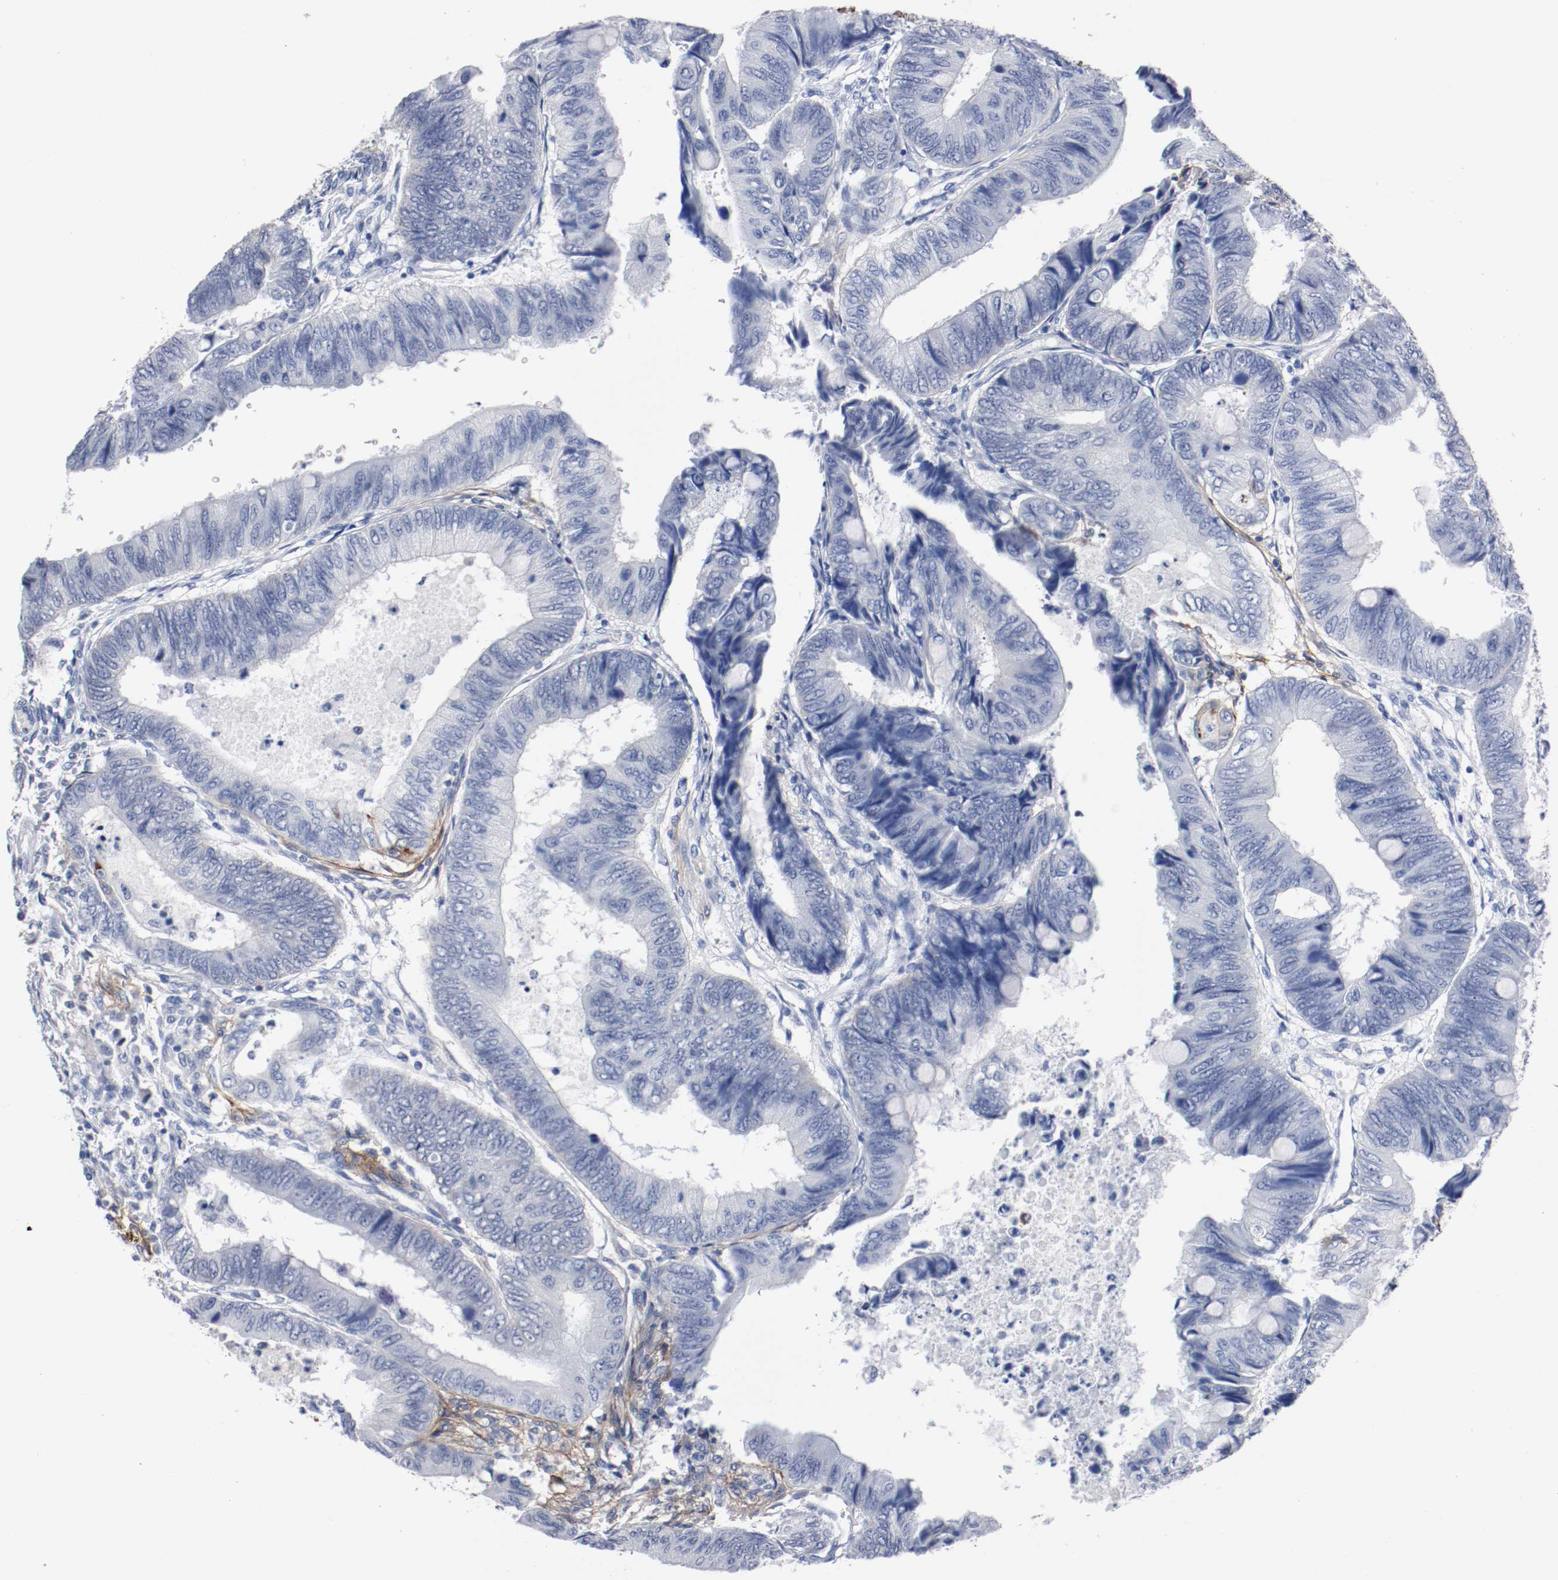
{"staining": {"intensity": "negative", "quantity": "none", "location": "none"}, "tissue": "colorectal cancer", "cell_type": "Tumor cells", "image_type": "cancer", "snomed": [{"axis": "morphology", "description": "Normal tissue, NOS"}, {"axis": "morphology", "description": "Adenocarcinoma, NOS"}, {"axis": "topography", "description": "Rectum"}, {"axis": "topography", "description": "Peripheral nerve tissue"}], "caption": "An immunohistochemistry (IHC) micrograph of colorectal adenocarcinoma is shown. There is no staining in tumor cells of colorectal adenocarcinoma.", "gene": "TNC", "patient": {"sex": "male", "age": 92}}